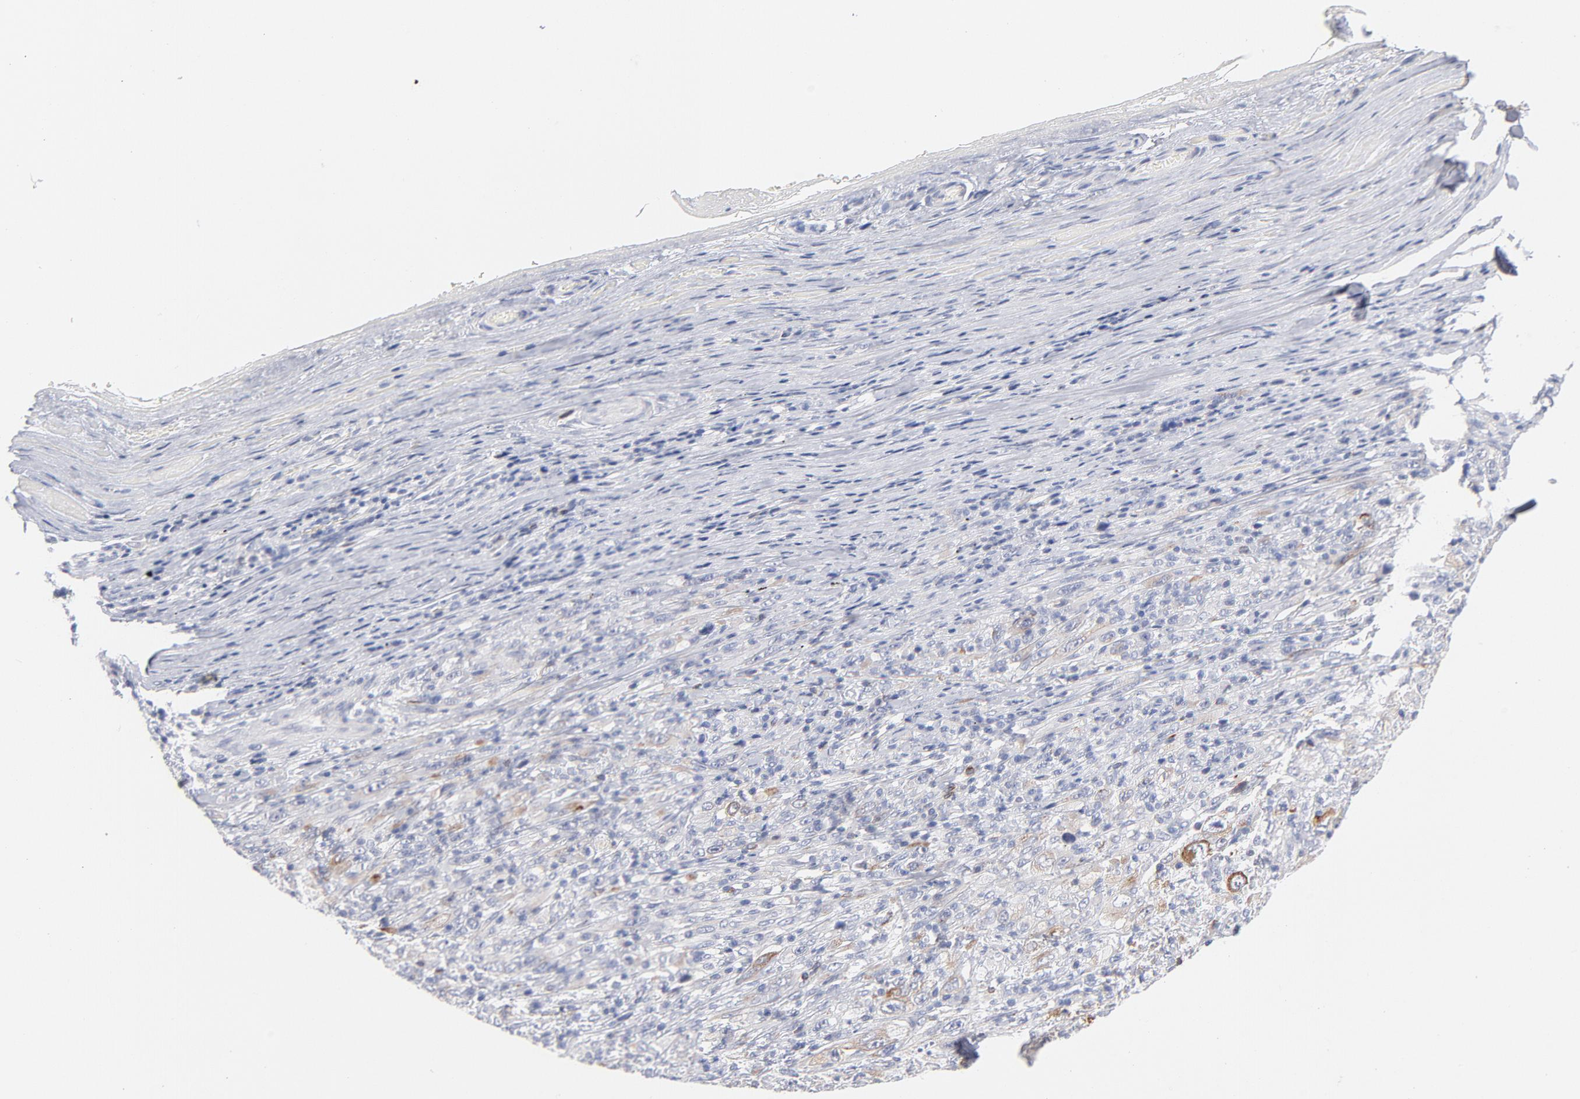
{"staining": {"intensity": "strong", "quantity": "<25%", "location": "cytoplasmic/membranous"}, "tissue": "melanoma", "cell_type": "Tumor cells", "image_type": "cancer", "snomed": [{"axis": "morphology", "description": "Malignant melanoma, Metastatic site"}, {"axis": "topography", "description": "Skin"}], "caption": "A histopathology image of melanoma stained for a protein displays strong cytoplasmic/membranous brown staining in tumor cells. (DAB (3,3'-diaminobenzidine) IHC, brown staining for protein, blue staining for nuclei).", "gene": "MID1", "patient": {"sex": "female", "age": 56}}